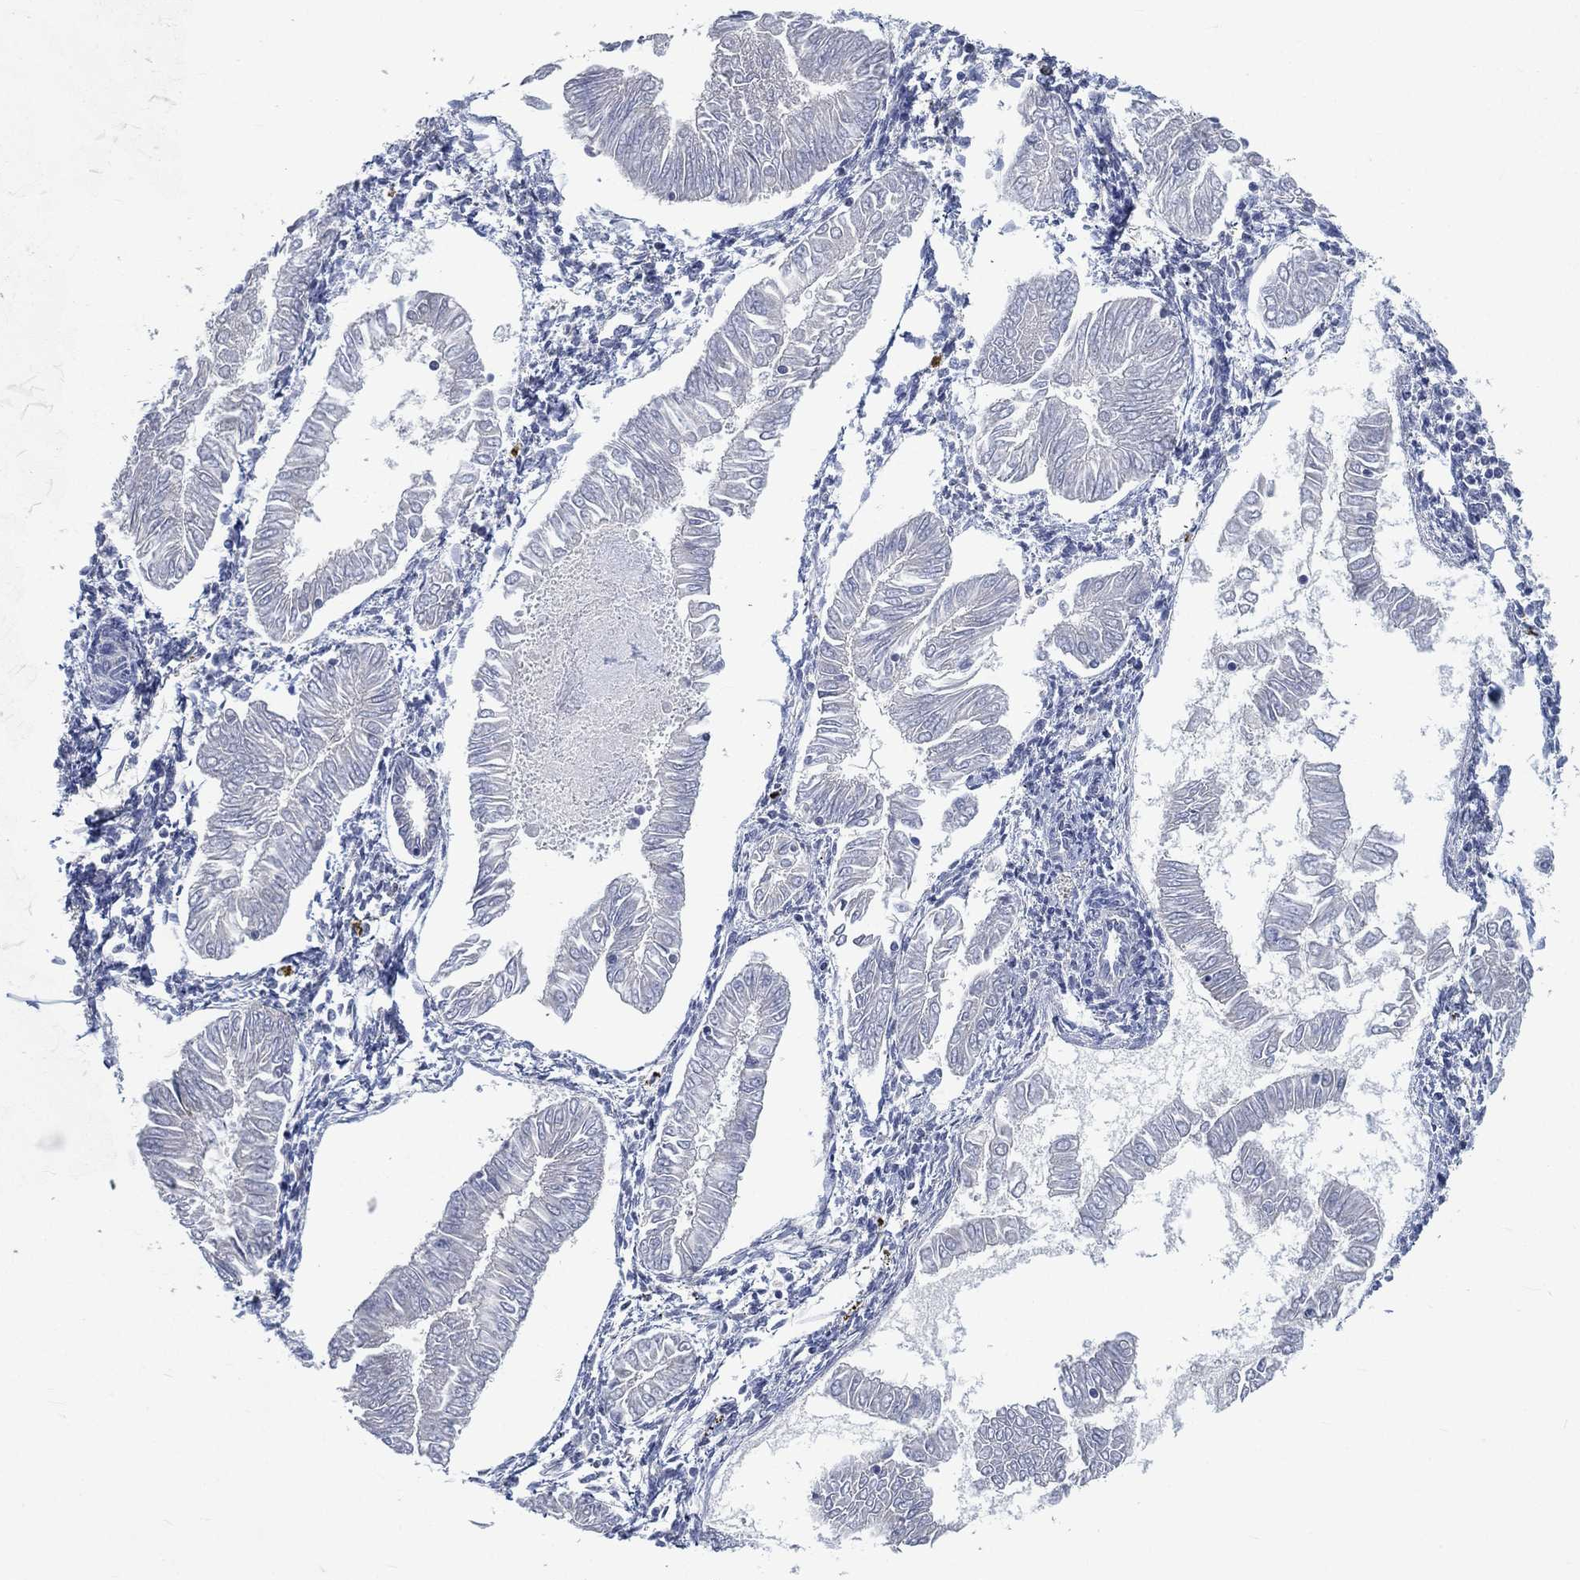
{"staining": {"intensity": "negative", "quantity": "none", "location": "none"}, "tissue": "endometrial cancer", "cell_type": "Tumor cells", "image_type": "cancer", "snomed": [{"axis": "morphology", "description": "Adenocarcinoma, NOS"}, {"axis": "topography", "description": "Endometrium"}], "caption": "Photomicrograph shows no significant protein staining in tumor cells of endometrial adenocarcinoma.", "gene": "YLPM1", "patient": {"sex": "female", "age": 53}}